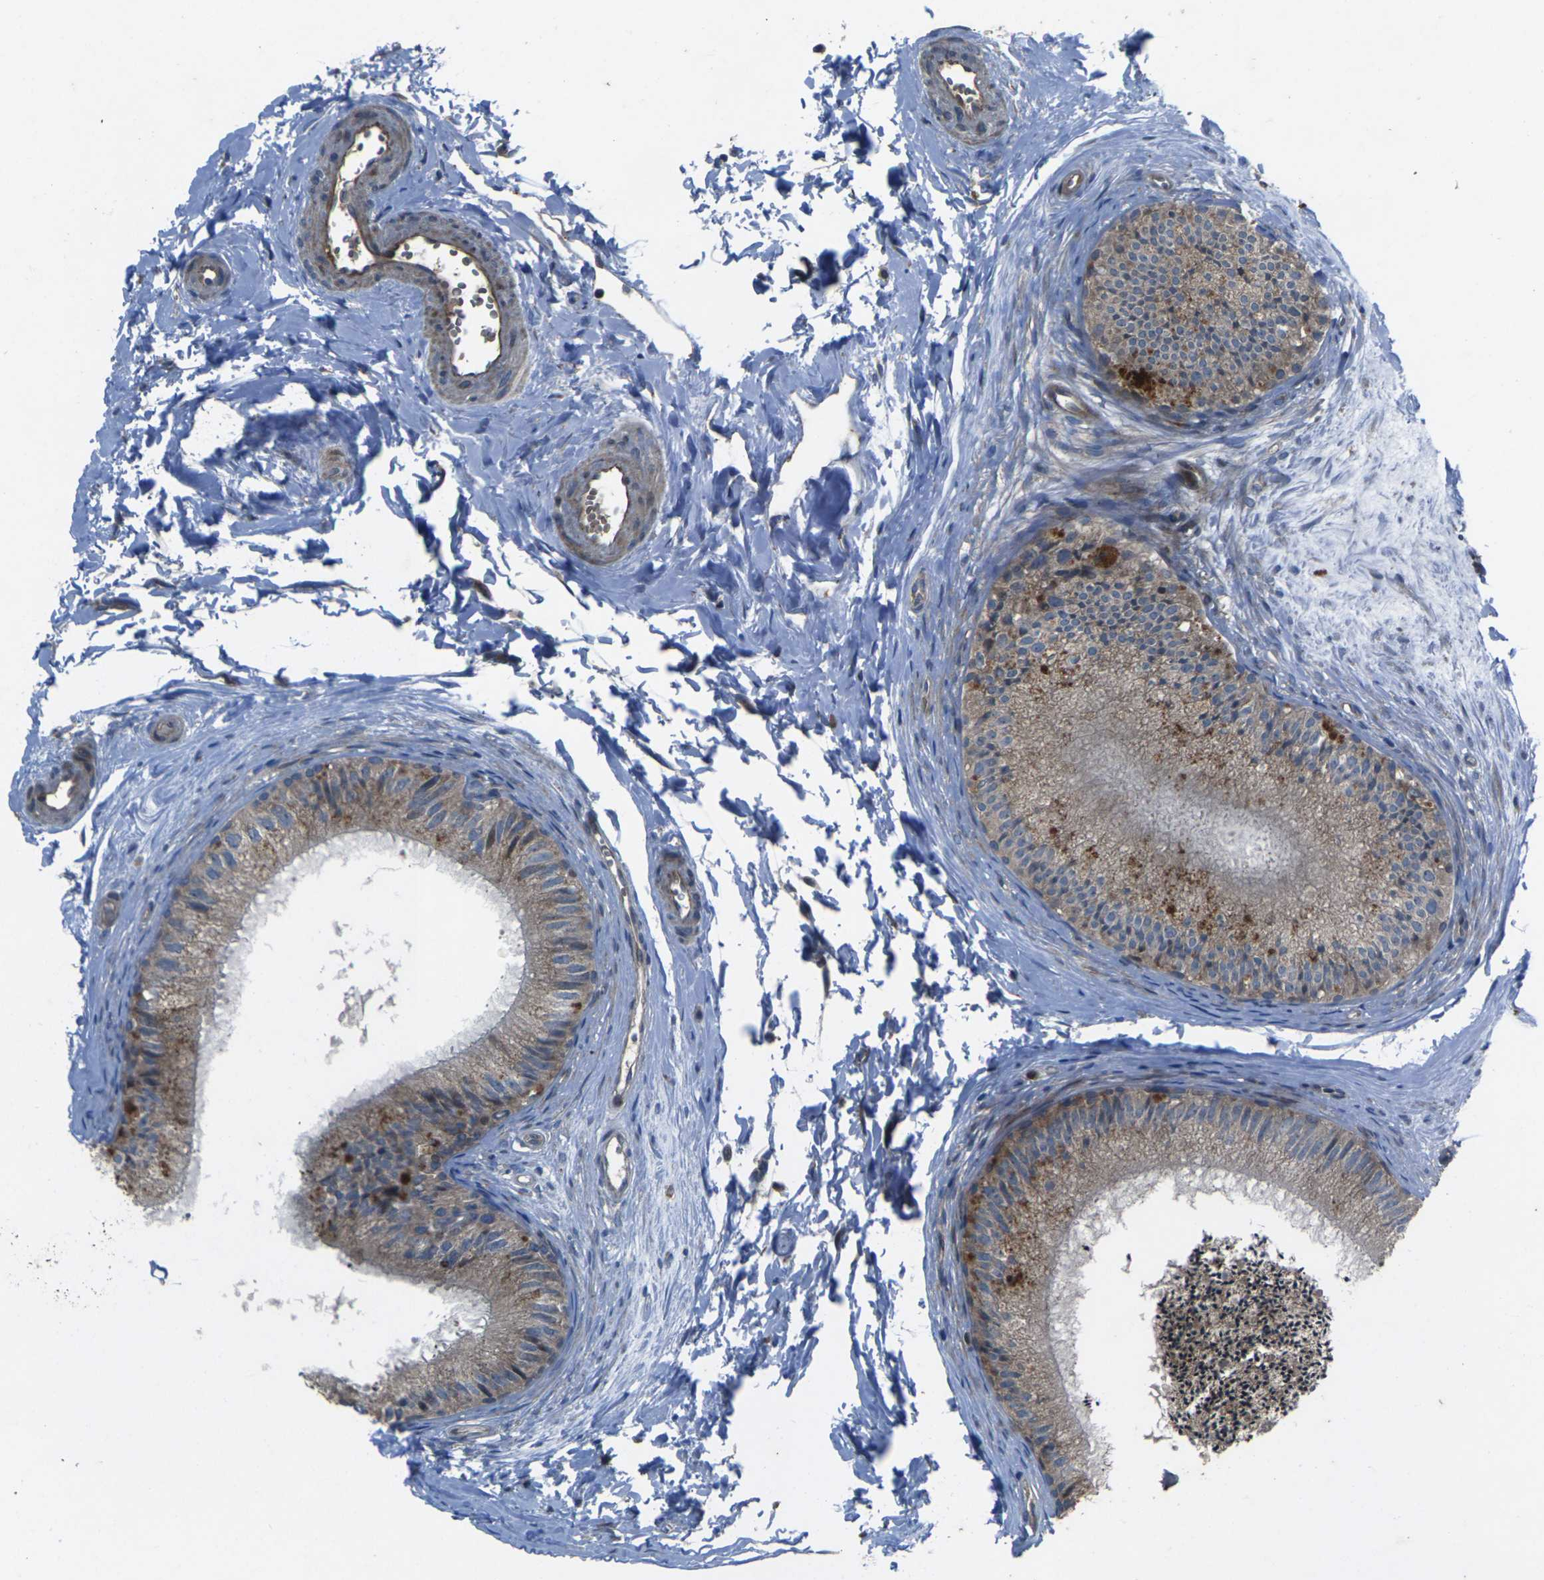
{"staining": {"intensity": "moderate", "quantity": ">75%", "location": "cytoplasmic/membranous"}, "tissue": "epididymis", "cell_type": "Glandular cells", "image_type": "normal", "snomed": [{"axis": "morphology", "description": "Normal tissue, NOS"}, {"axis": "topography", "description": "Epididymis"}], "caption": "An immunohistochemistry image of normal tissue is shown. Protein staining in brown shows moderate cytoplasmic/membranous positivity in epididymis within glandular cells.", "gene": "EDNRA", "patient": {"sex": "male", "age": 56}}